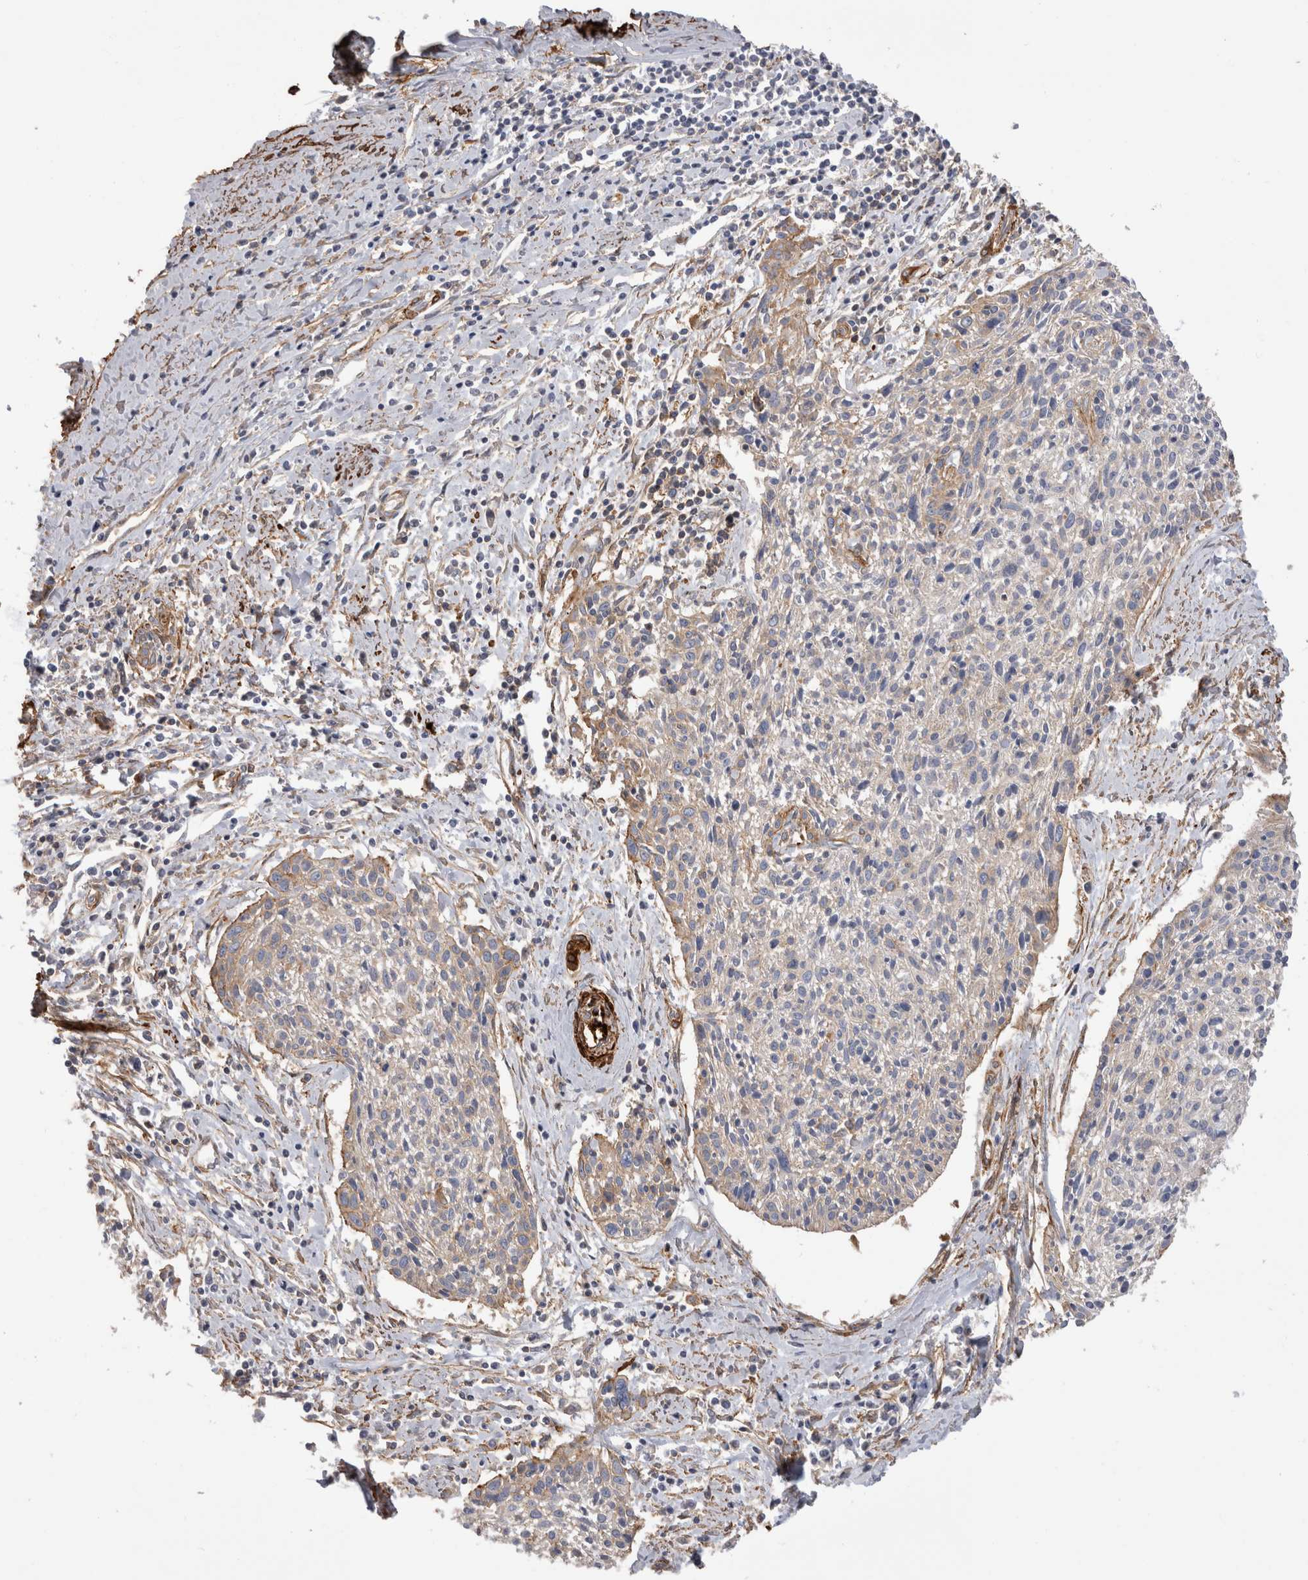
{"staining": {"intensity": "weak", "quantity": "<25%", "location": "cytoplasmic/membranous"}, "tissue": "cervical cancer", "cell_type": "Tumor cells", "image_type": "cancer", "snomed": [{"axis": "morphology", "description": "Squamous cell carcinoma, NOS"}, {"axis": "topography", "description": "Cervix"}], "caption": "An immunohistochemistry histopathology image of cervical squamous cell carcinoma is shown. There is no staining in tumor cells of cervical squamous cell carcinoma. The staining was performed using DAB to visualize the protein expression in brown, while the nuclei were stained in blue with hematoxylin (Magnification: 20x).", "gene": "EPRS1", "patient": {"sex": "female", "age": 51}}